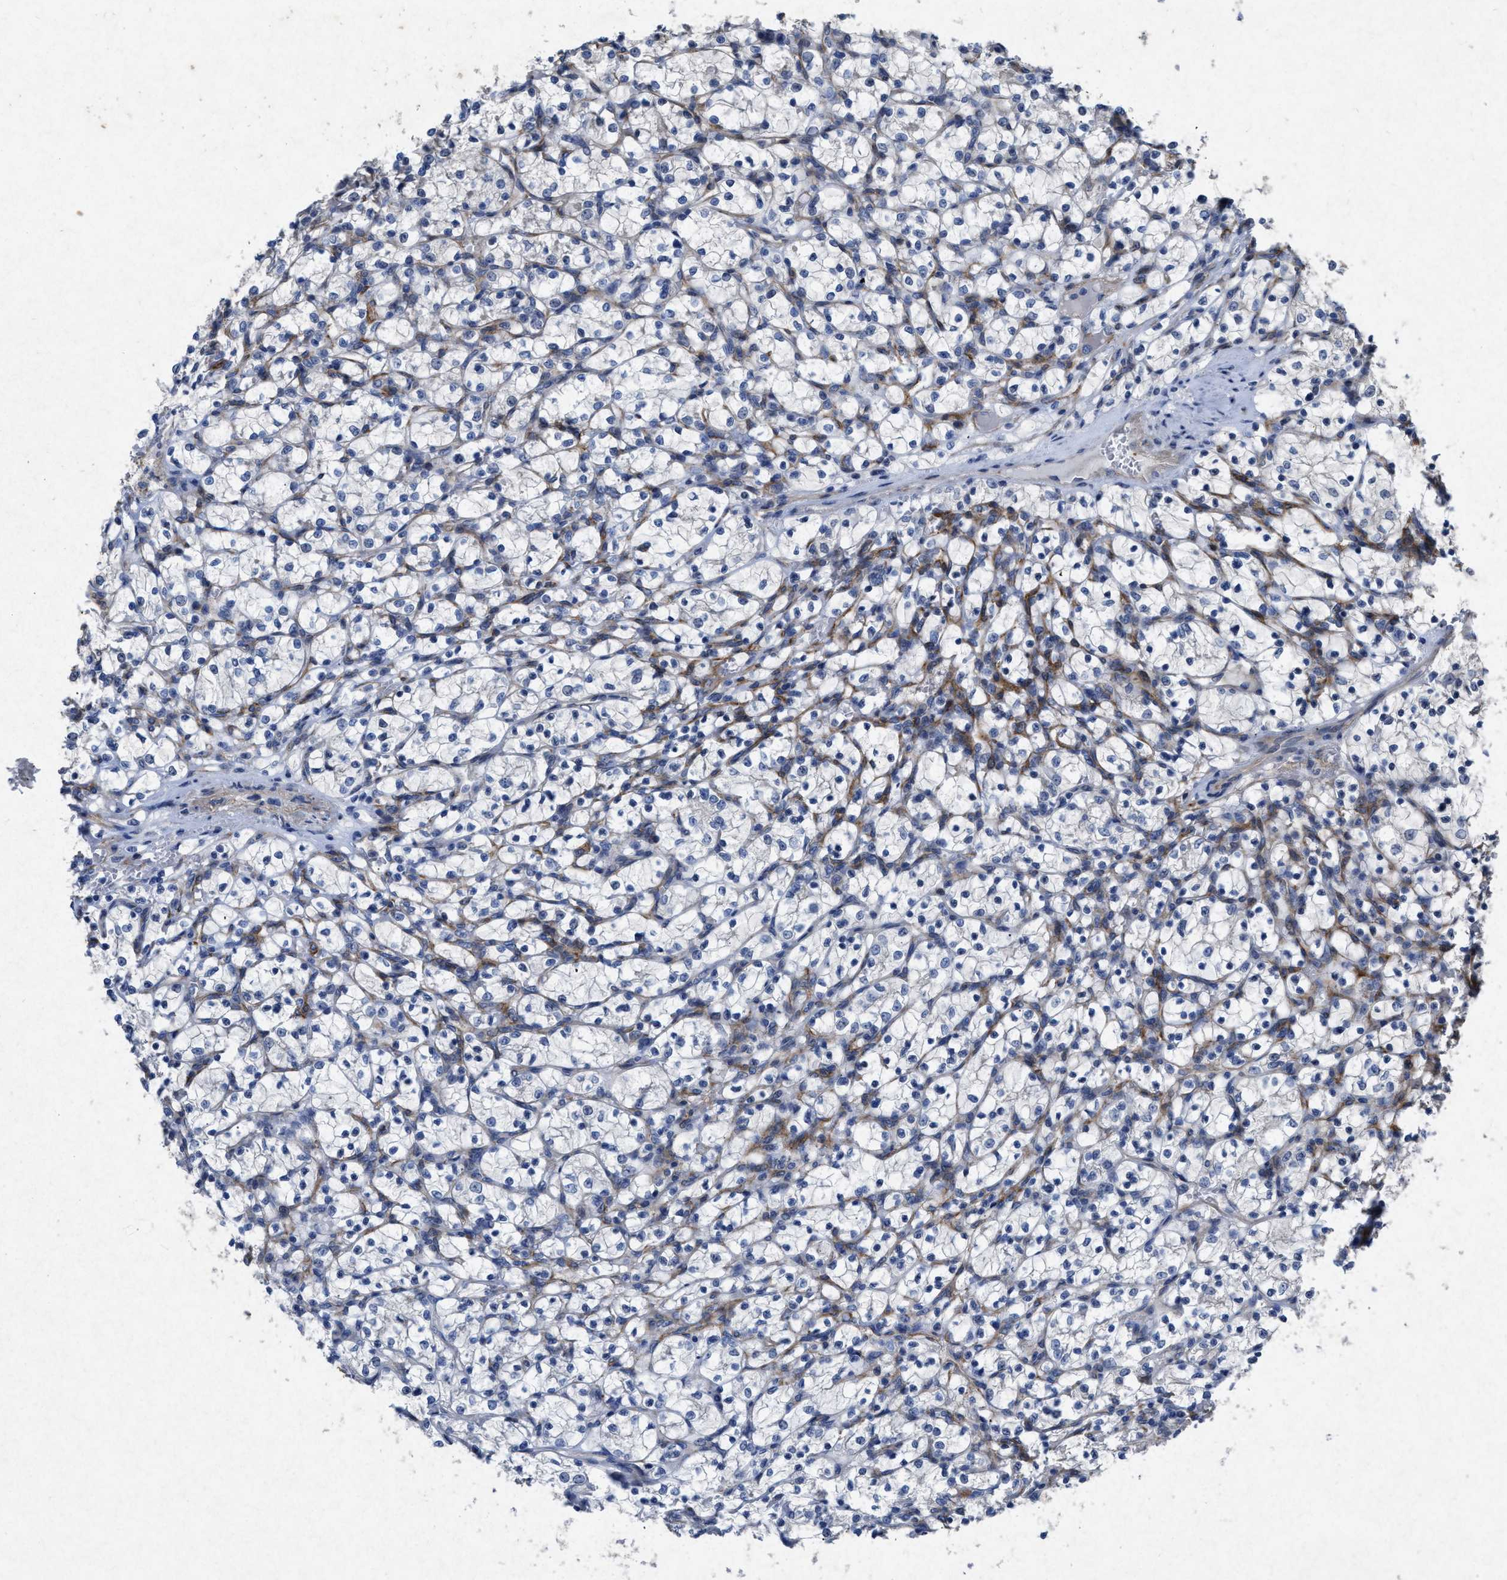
{"staining": {"intensity": "negative", "quantity": "none", "location": "none"}, "tissue": "renal cancer", "cell_type": "Tumor cells", "image_type": "cancer", "snomed": [{"axis": "morphology", "description": "Adenocarcinoma, NOS"}, {"axis": "topography", "description": "Kidney"}], "caption": "IHC of renal cancer (adenocarcinoma) demonstrates no expression in tumor cells.", "gene": "PDGFRA", "patient": {"sex": "female", "age": 69}}